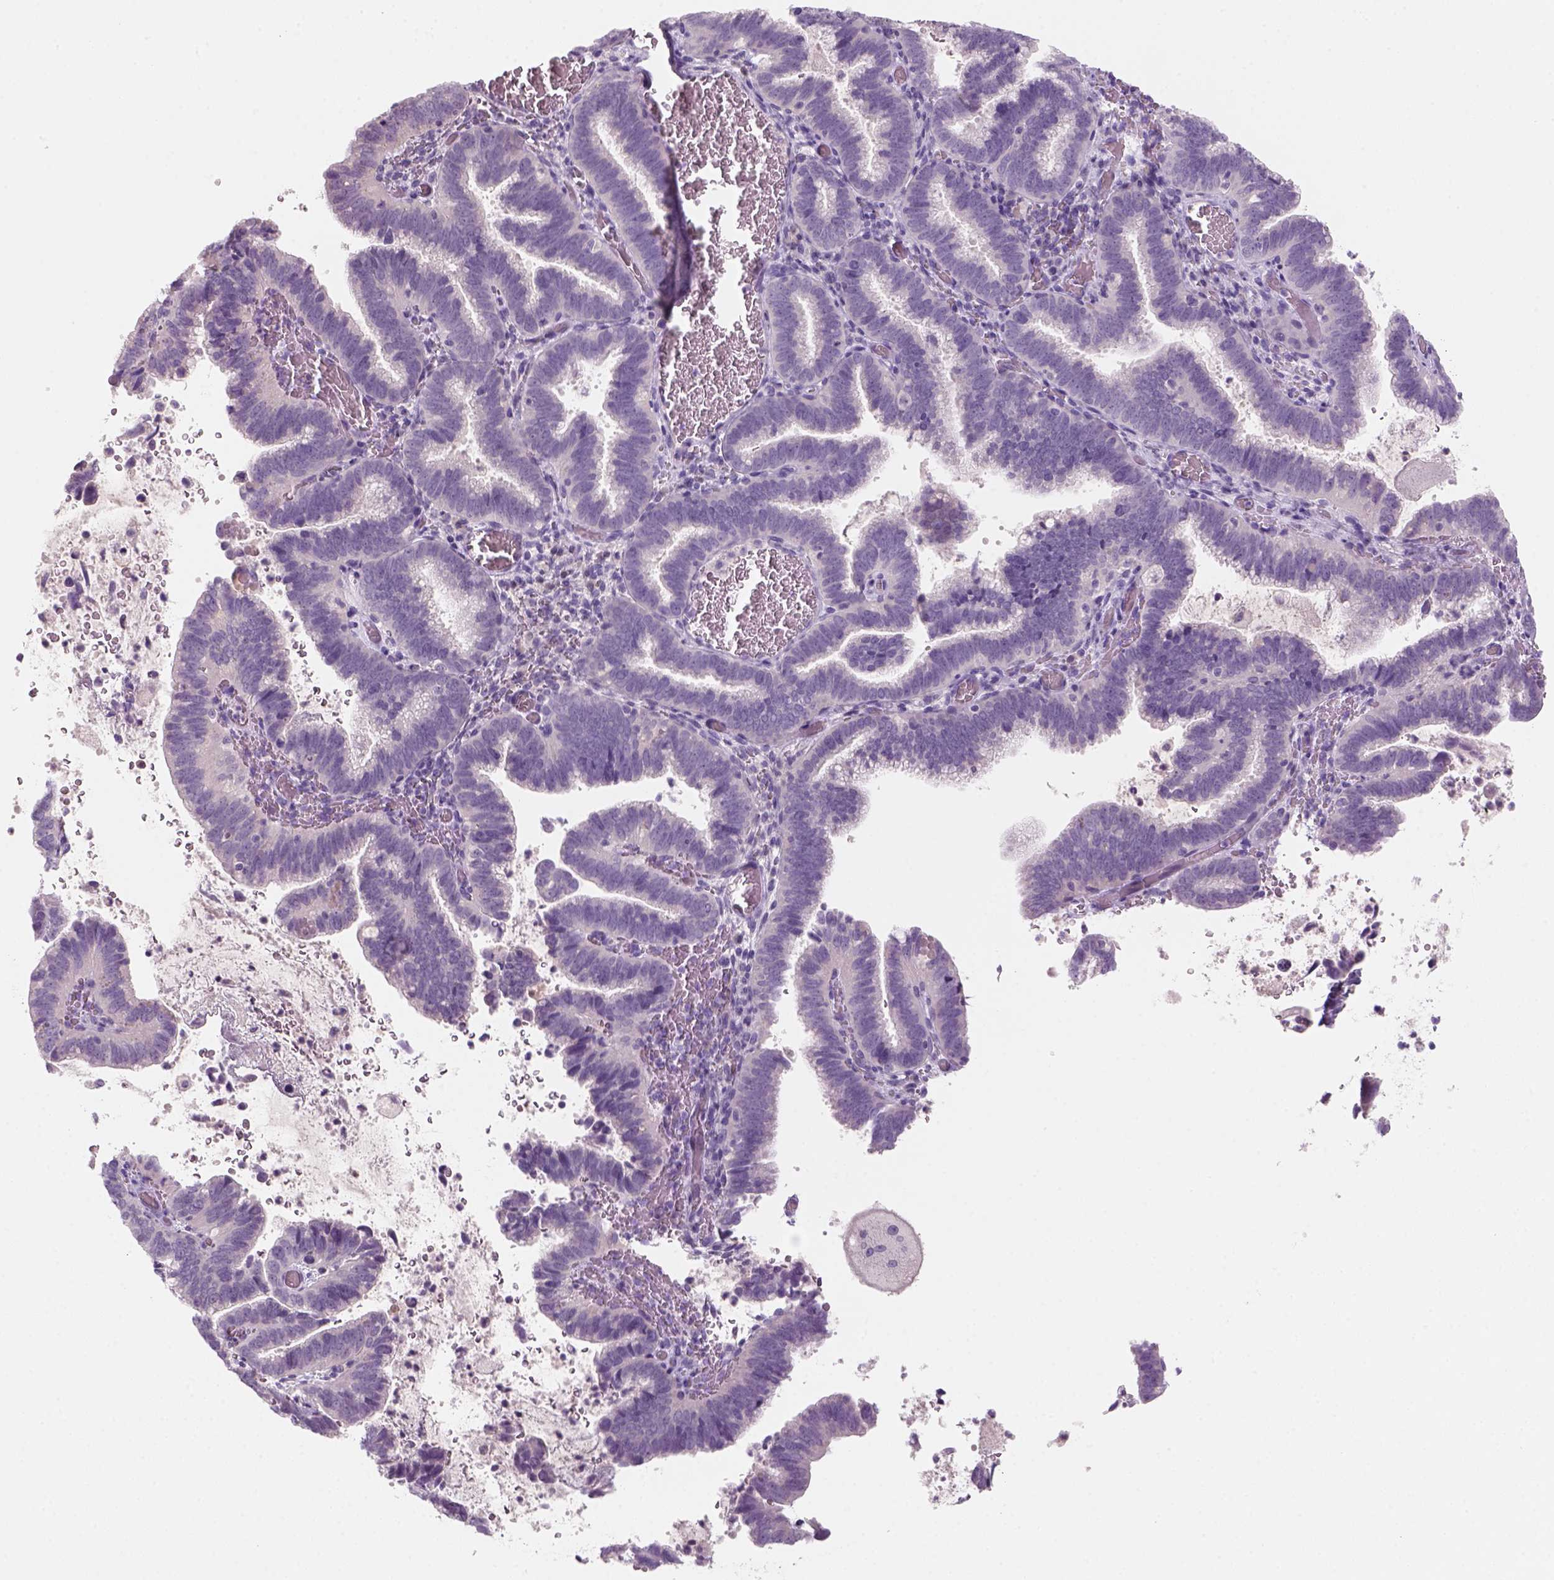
{"staining": {"intensity": "negative", "quantity": "none", "location": "none"}, "tissue": "cervical cancer", "cell_type": "Tumor cells", "image_type": "cancer", "snomed": [{"axis": "morphology", "description": "Adenocarcinoma, NOS"}, {"axis": "topography", "description": "Cervix"}], "caption": "IHC of cervical adenocarcinoma shows no expression in tumor cells. (DAB (3,3'-diaminobenzidine) immunohistochemistry, high magnification).", "gene": "KRT25", "patient": {"sex": "female", "age": 61}}